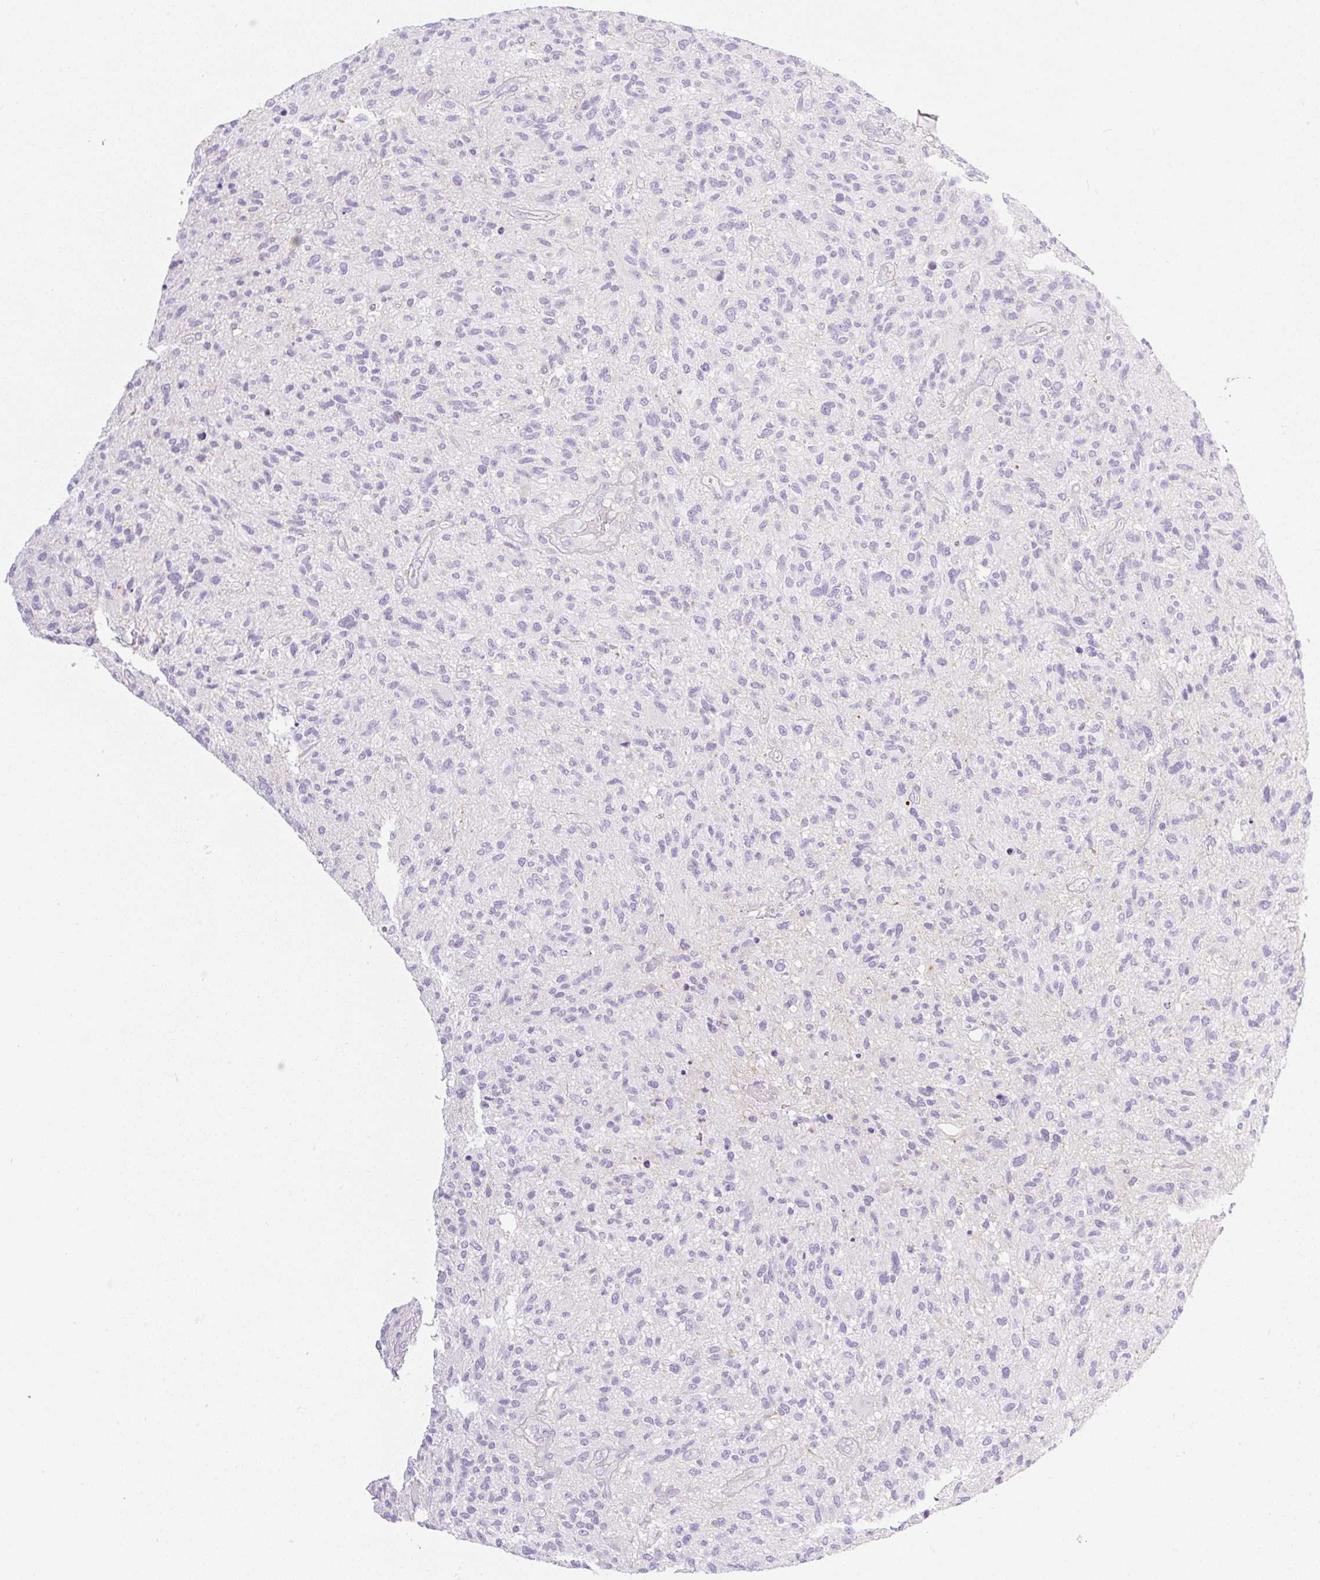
{"staining": {"intensity": "negative", "quantity": "none", "location": "none"}, "tissue": "glioma", "cell_type": "Tumor cells", "image_type": "cancer", "snomed": [{"axis": "morphology", "description": "Glioma, malignant, High grade"}, {"axis": "topography", "description": "Brain"}], "caption": "IHC micrograph of high-grade glioma (malignant) stained for a protein (brown), which shows no positivity in tumor cells. (IHC, brightfield microscopy, high magnification).", "gene": "MIA2", "patient": {"sex": "male", "age": 47}}